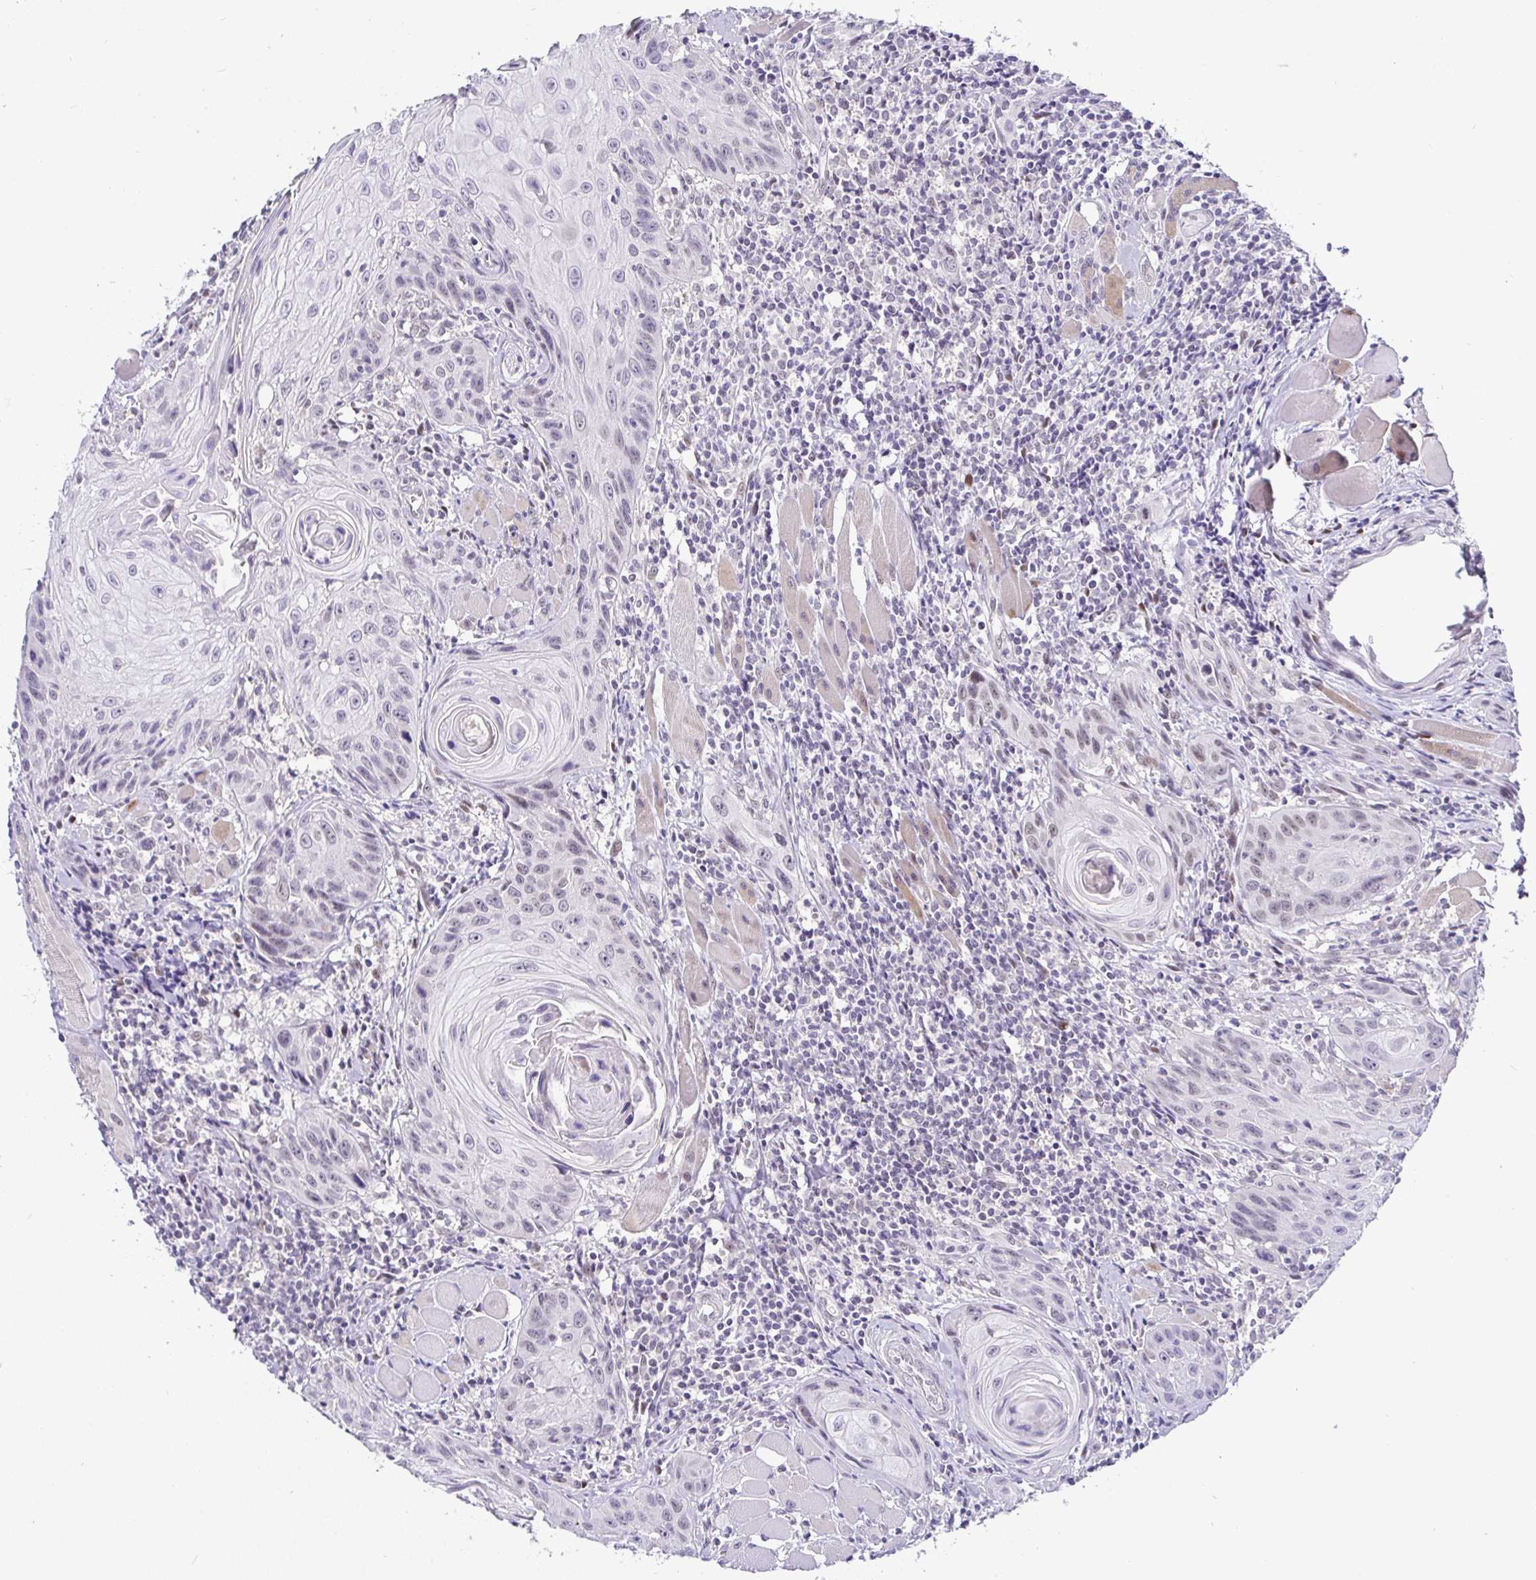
{"staining": {"intensity": "weak", "quantity": "<25%", "location": "nuclear"}, "tissue": "head and neck cancer", "cell_type": "Tumor cells", "image_type": "cancer", "snomed": [{"axis": "morphology", "description": "Squamous cell carcinoma, NOS"}, {"axis": "topography", "description": "Oral tissue"}, {"axis": "topography", "description": "Head-Neck"}], "caption": "This is an immunohistochemistry (IHC) histopathology image of head and neck squamous cell carcinoma. There is no expression in tumor cells.", "gene": "NUP188", "patient": {"sex": "male", "age": 58}}